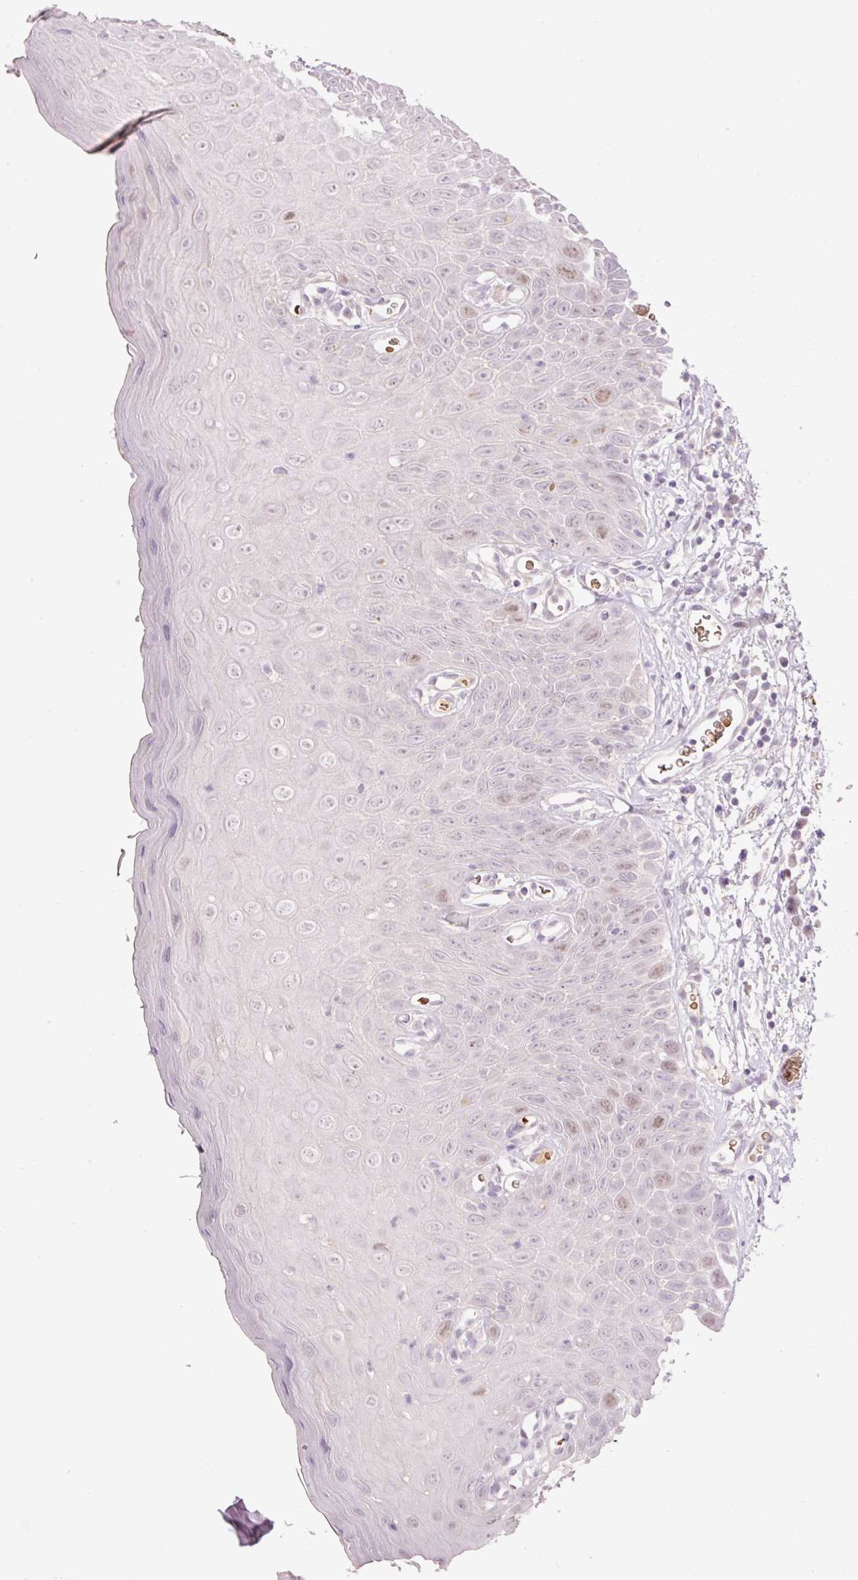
{"staining": {"intensity": "moderate", "quantity": "<25%", "location": "nuclear"}, "tissue": "oral mucosa", "cell_type": "Squamous epithelial cells", "image_type": "normal", "snomed": [{"axis": "morphology", "description": "Normal tissue, NOS"}, {"axis": "morphology", "description": "Squamous cell carcinoma, NOS"}, {"axis": "topography", "description": "Oral tissue"}, {"axis": "topography", "description": "Tounge, NOS"}, {"axis": "topography", "description": "Head-Neck"}], "caption": "Protein expression analysis of normal oral mucosa shows moderate nuclear expression in approximately <25% of squamous epithelial cells. The protein is stained brown, and the nuclei are stained in blue (DAB (3,3'-diaminobenzidine) IHC with brightfield microscopy, high magnification).", "gene": "LY6G6D", "patient": {"sex": "male", "age": 76}}